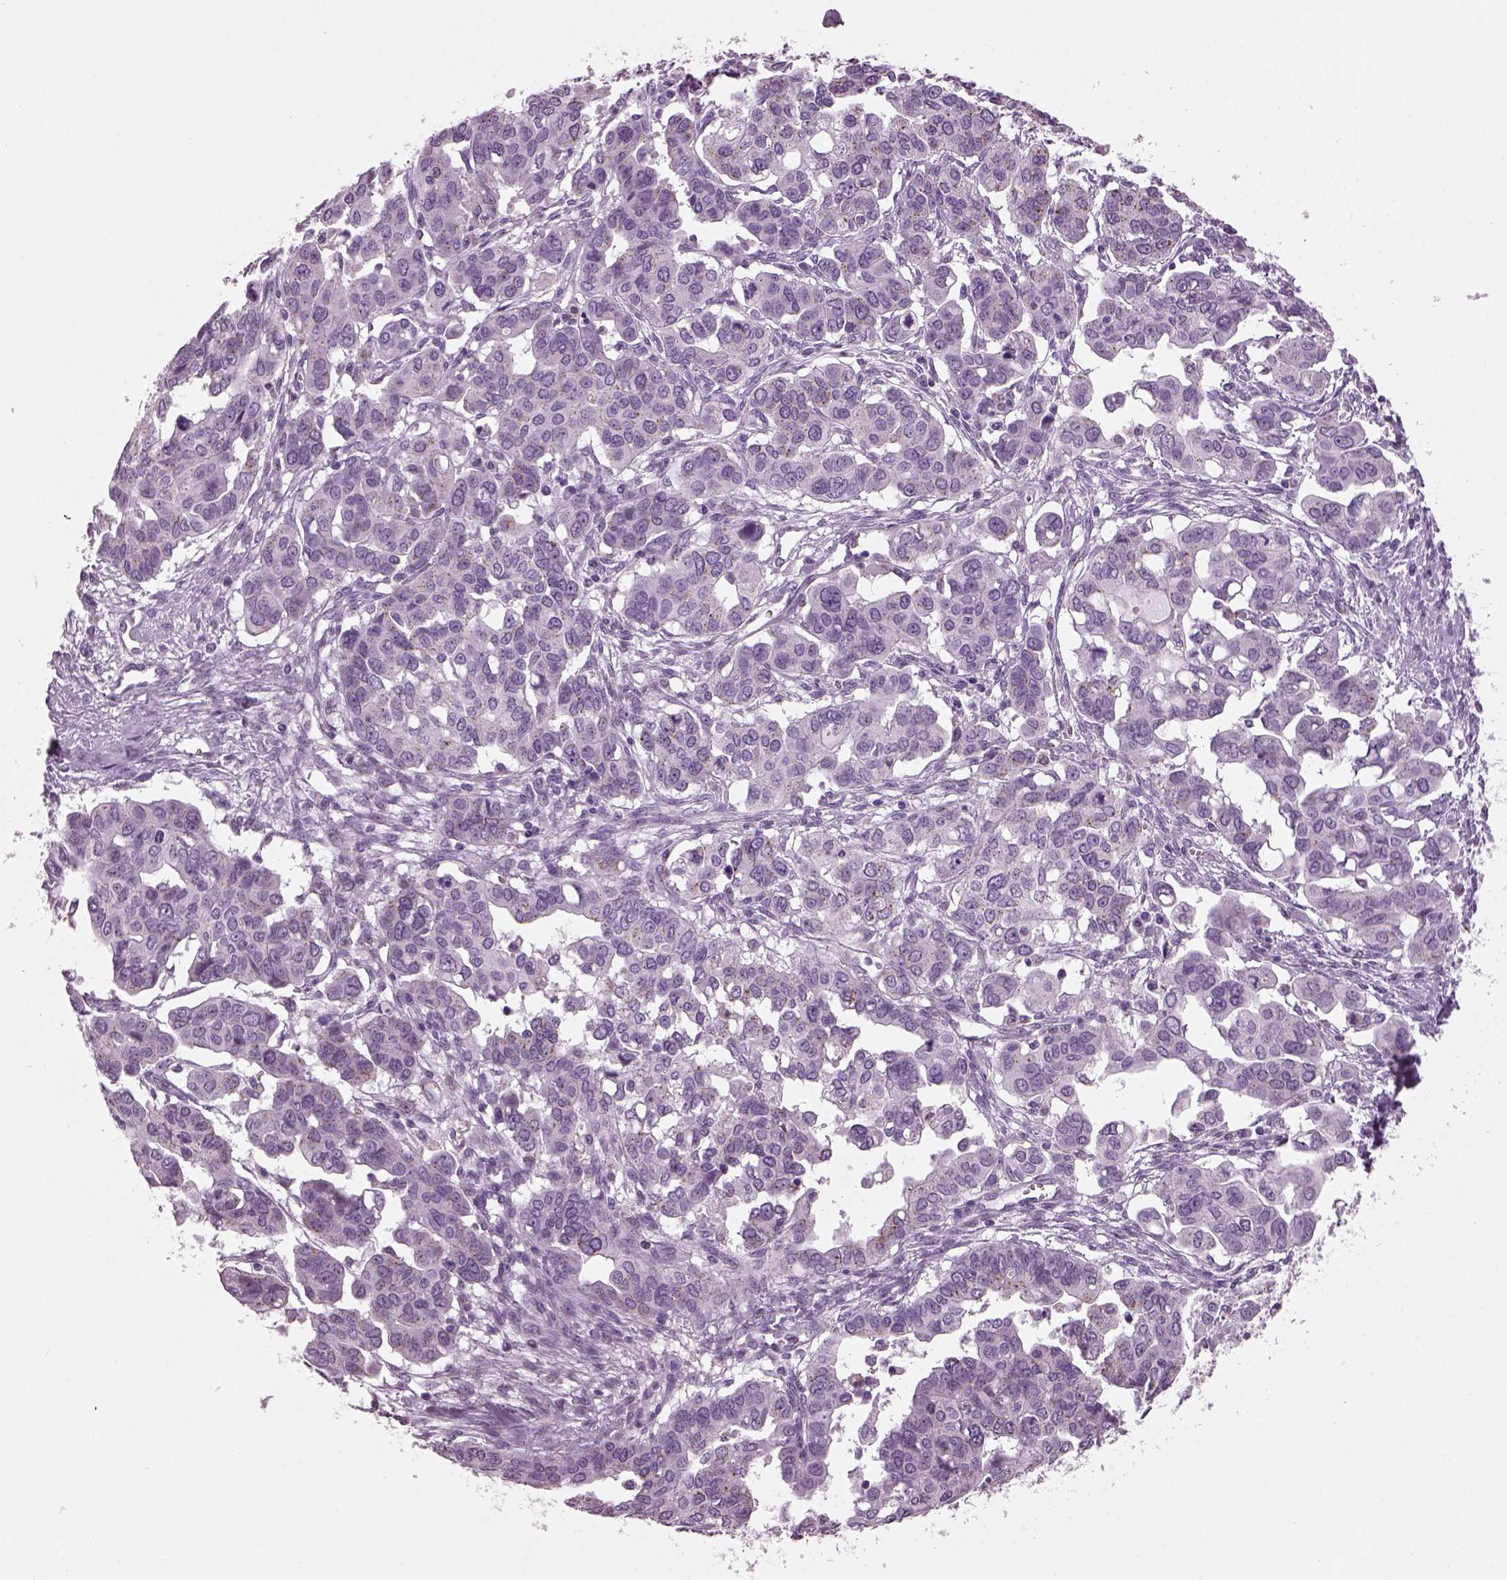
{"staining": {"intensity": "negative", "quantity": "none", "location": "none"}, "tissue": "ovarian cancer", "cell_type": "Tumor cells", "image_type": "cancer", "snomed": [{"axis": "morphology", "description": "Carcinoma, endometroid"}, {"axis": "topography", "description": "Ovary"}], "caption": "Protein analysis of ovarian cancer displays no significant positivity in tumor cells. (Stains: DAB immunohistochemistry with hematoxylin counter stain, Microscopy: brightfield microscopy at high magnification).", "gene": "PRR9", "patient": {"sex": "female", "age": 78}}